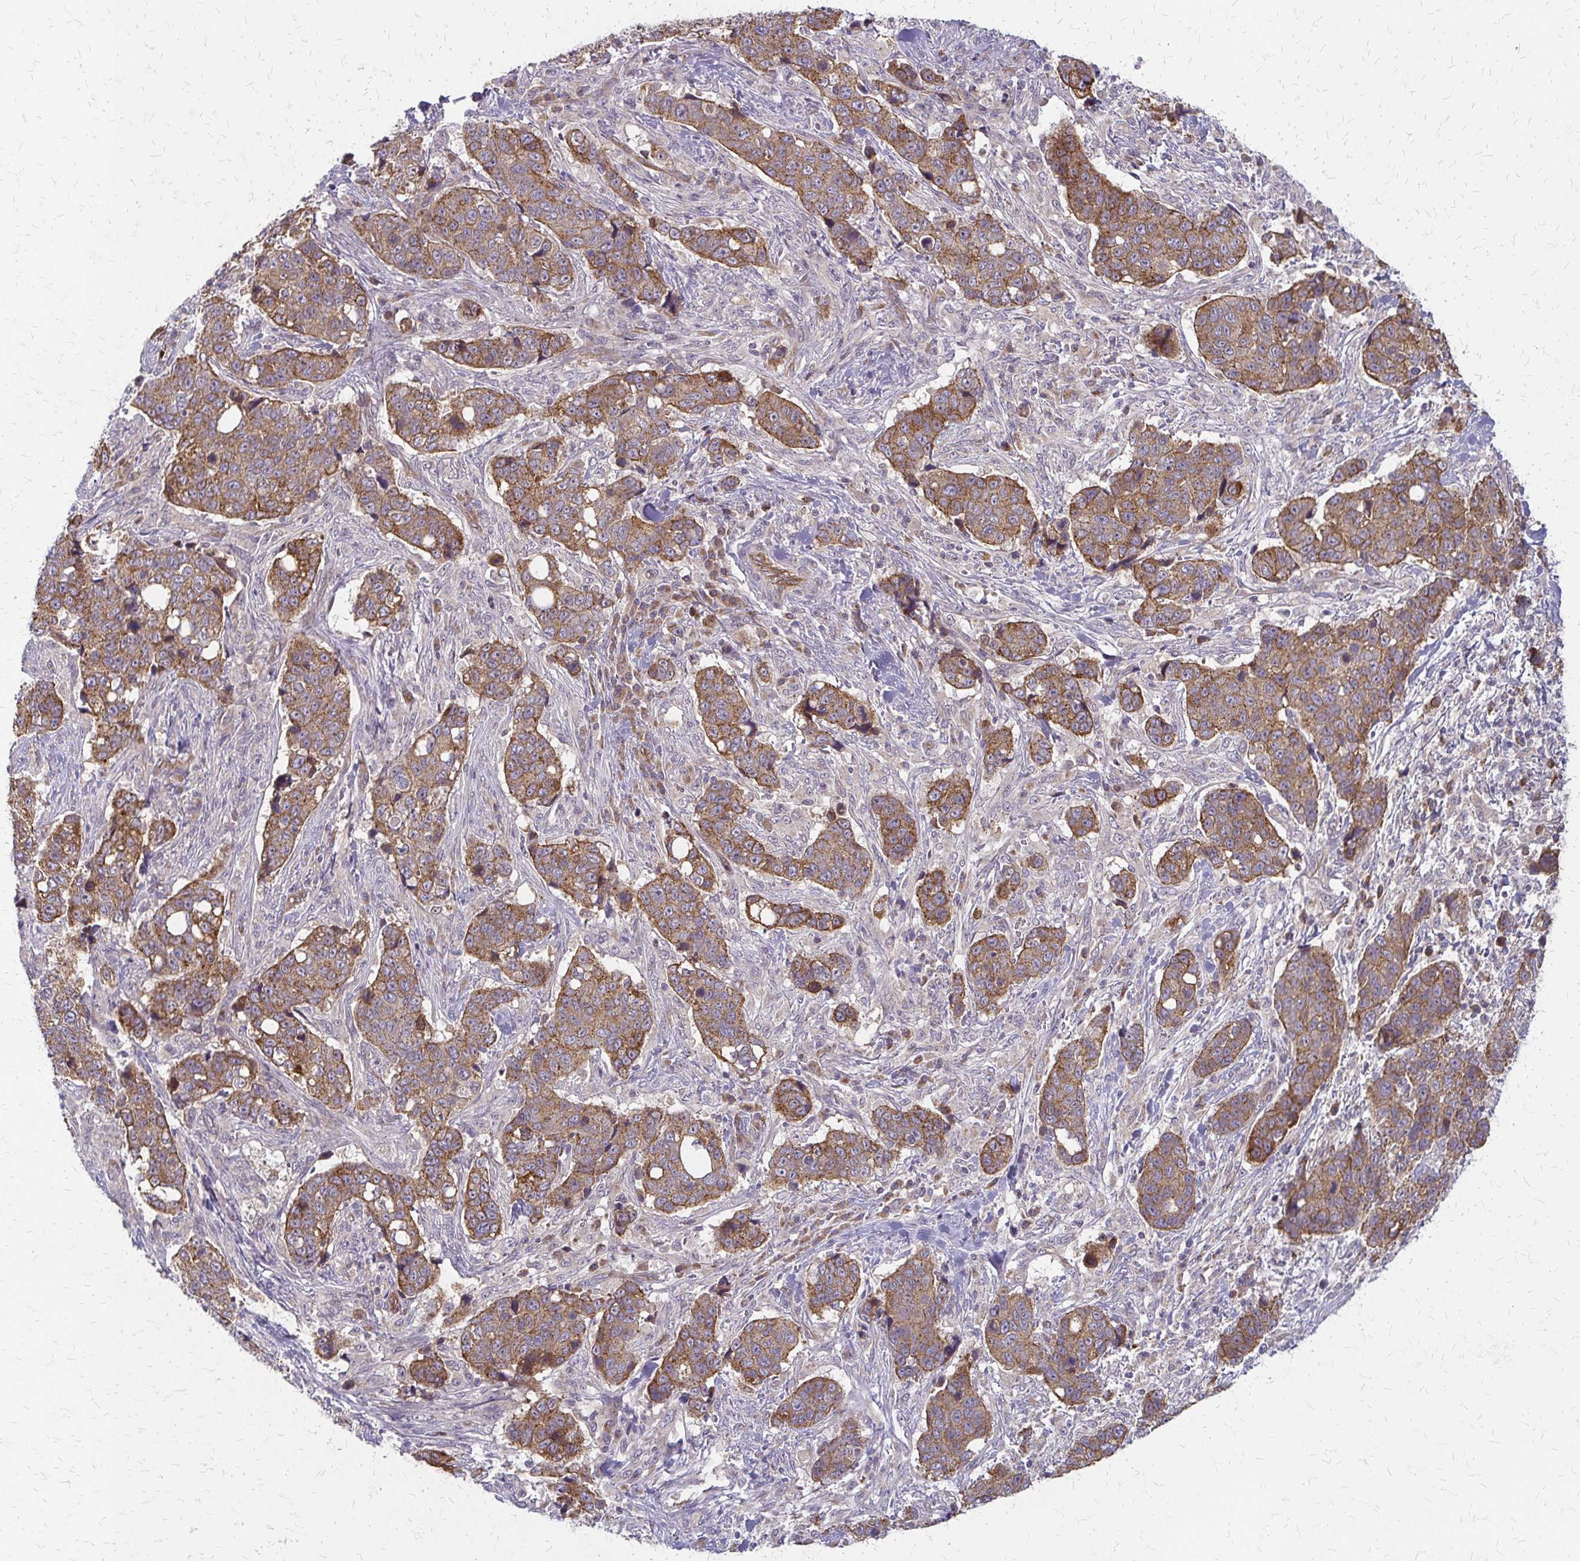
{"staining": {"intensity": "moderate", "quantity": ">75%", "location": "cytoplasmic/membranous"}, "tissue": "lung cancer", "cell_type": "Tumor cells", "image_type": "cancer", "snomed": [{"axis": "morphology", "description": "Squamous cell carcinoma, NOS"}, {"axis": "topography", "description": "Lymph node"}, {"axis": "topography", "description": "Lung"}], "caption": "Tumor cells demonstrate medium levels of moderate cytoplasmic/membranous staining in approximately >75% of cells in squamous cell carcinoma (lung).", "gene": "ZNF383", "patient": {"sex": "male", "age": 61}}